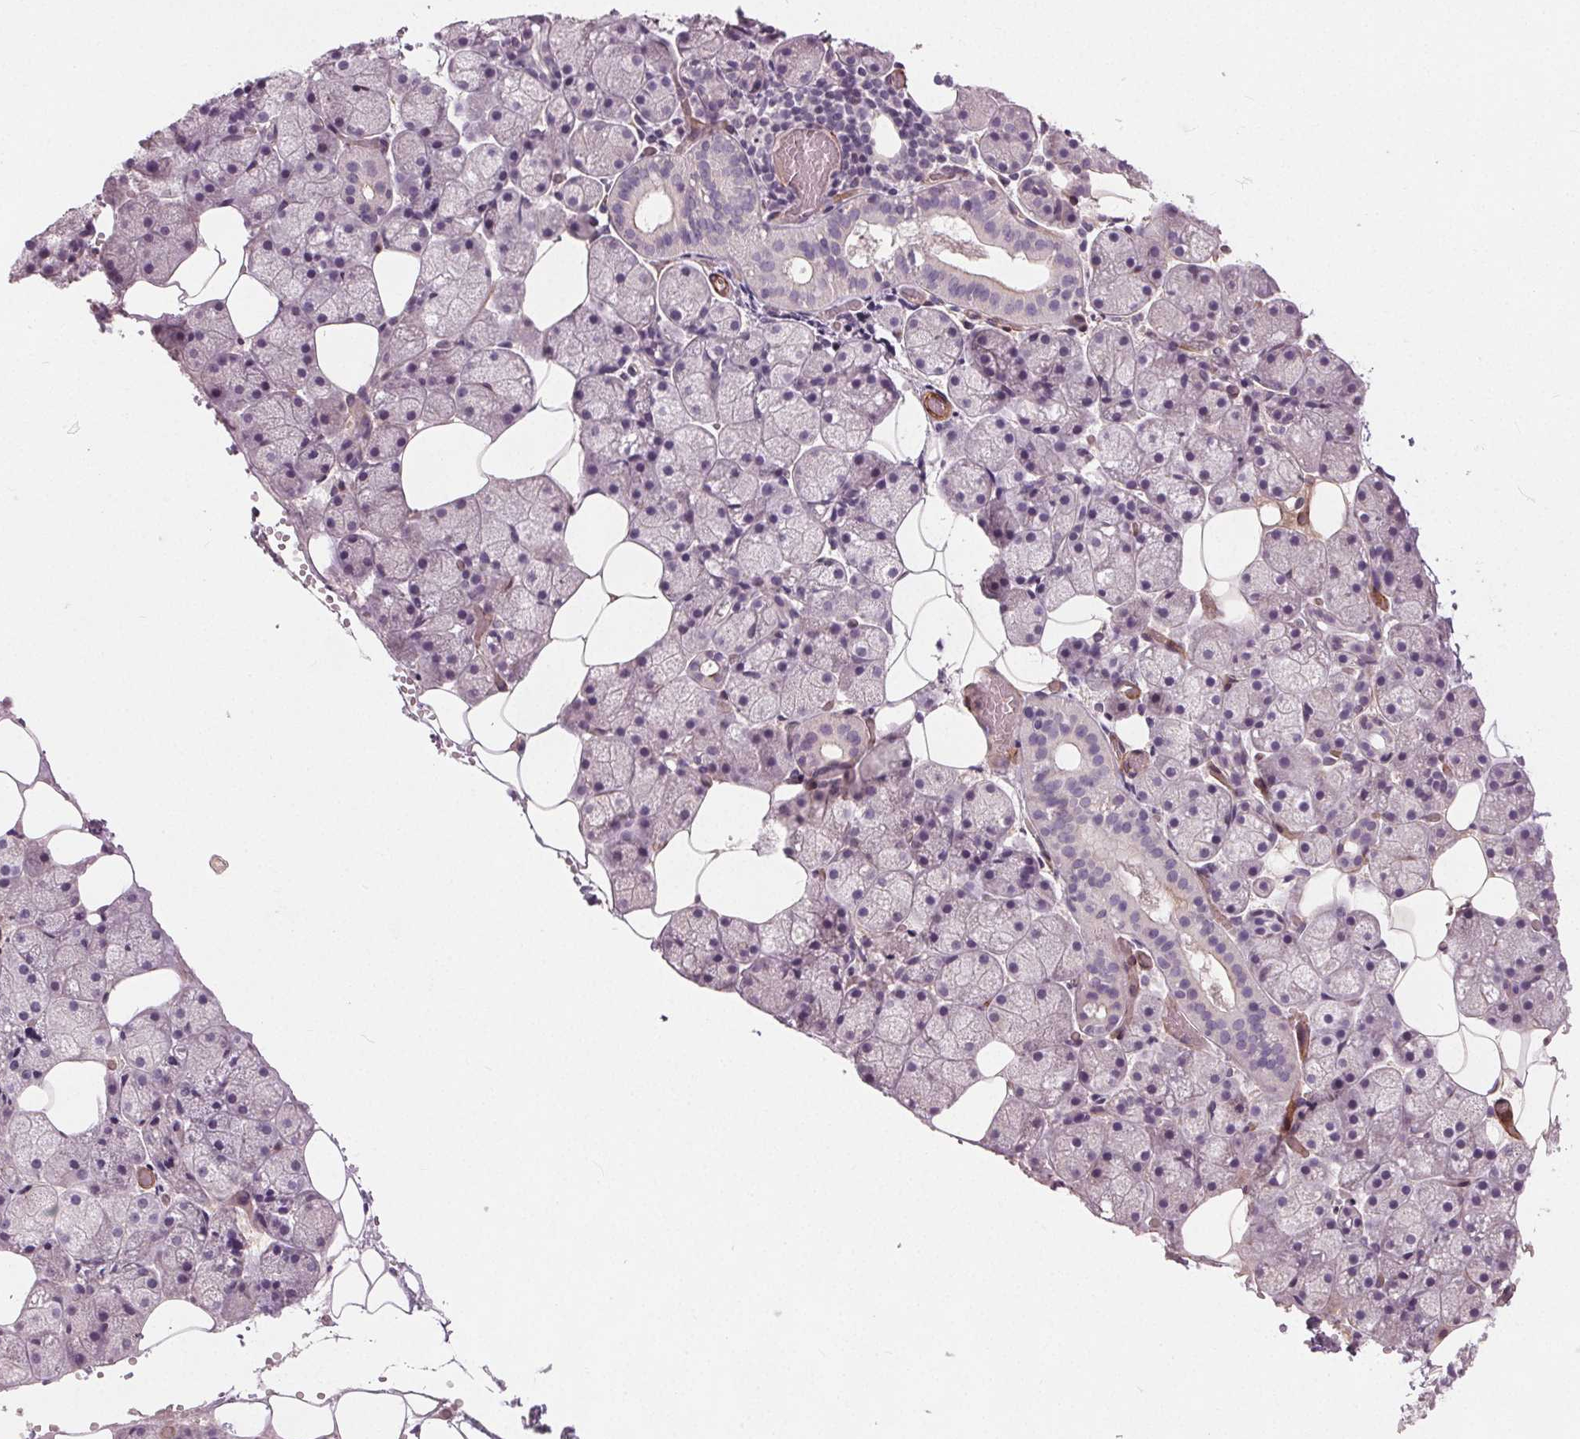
{"staining": {"intensity": "negative", "quantity": "none", "location": "none"}, "tissue": "salivary gland", "cell_type": "Glandular cells", "image_type": "normal", "snomed": [{"axis": "morphology", "description": "Normal tissue, NOS"}, {"axis": "topography", "description": "Salivary gland"}], "caption": "Salivary gland was stained to show a protein in brown. There is no significant expression in glandular cells. (Stains: DAB IHC with hematoxylin counter stain, Microscopy: brightfield microscopy at high magnification).", "gene": "PDGFD", "patient": {"sex": "male", "age": 38}}